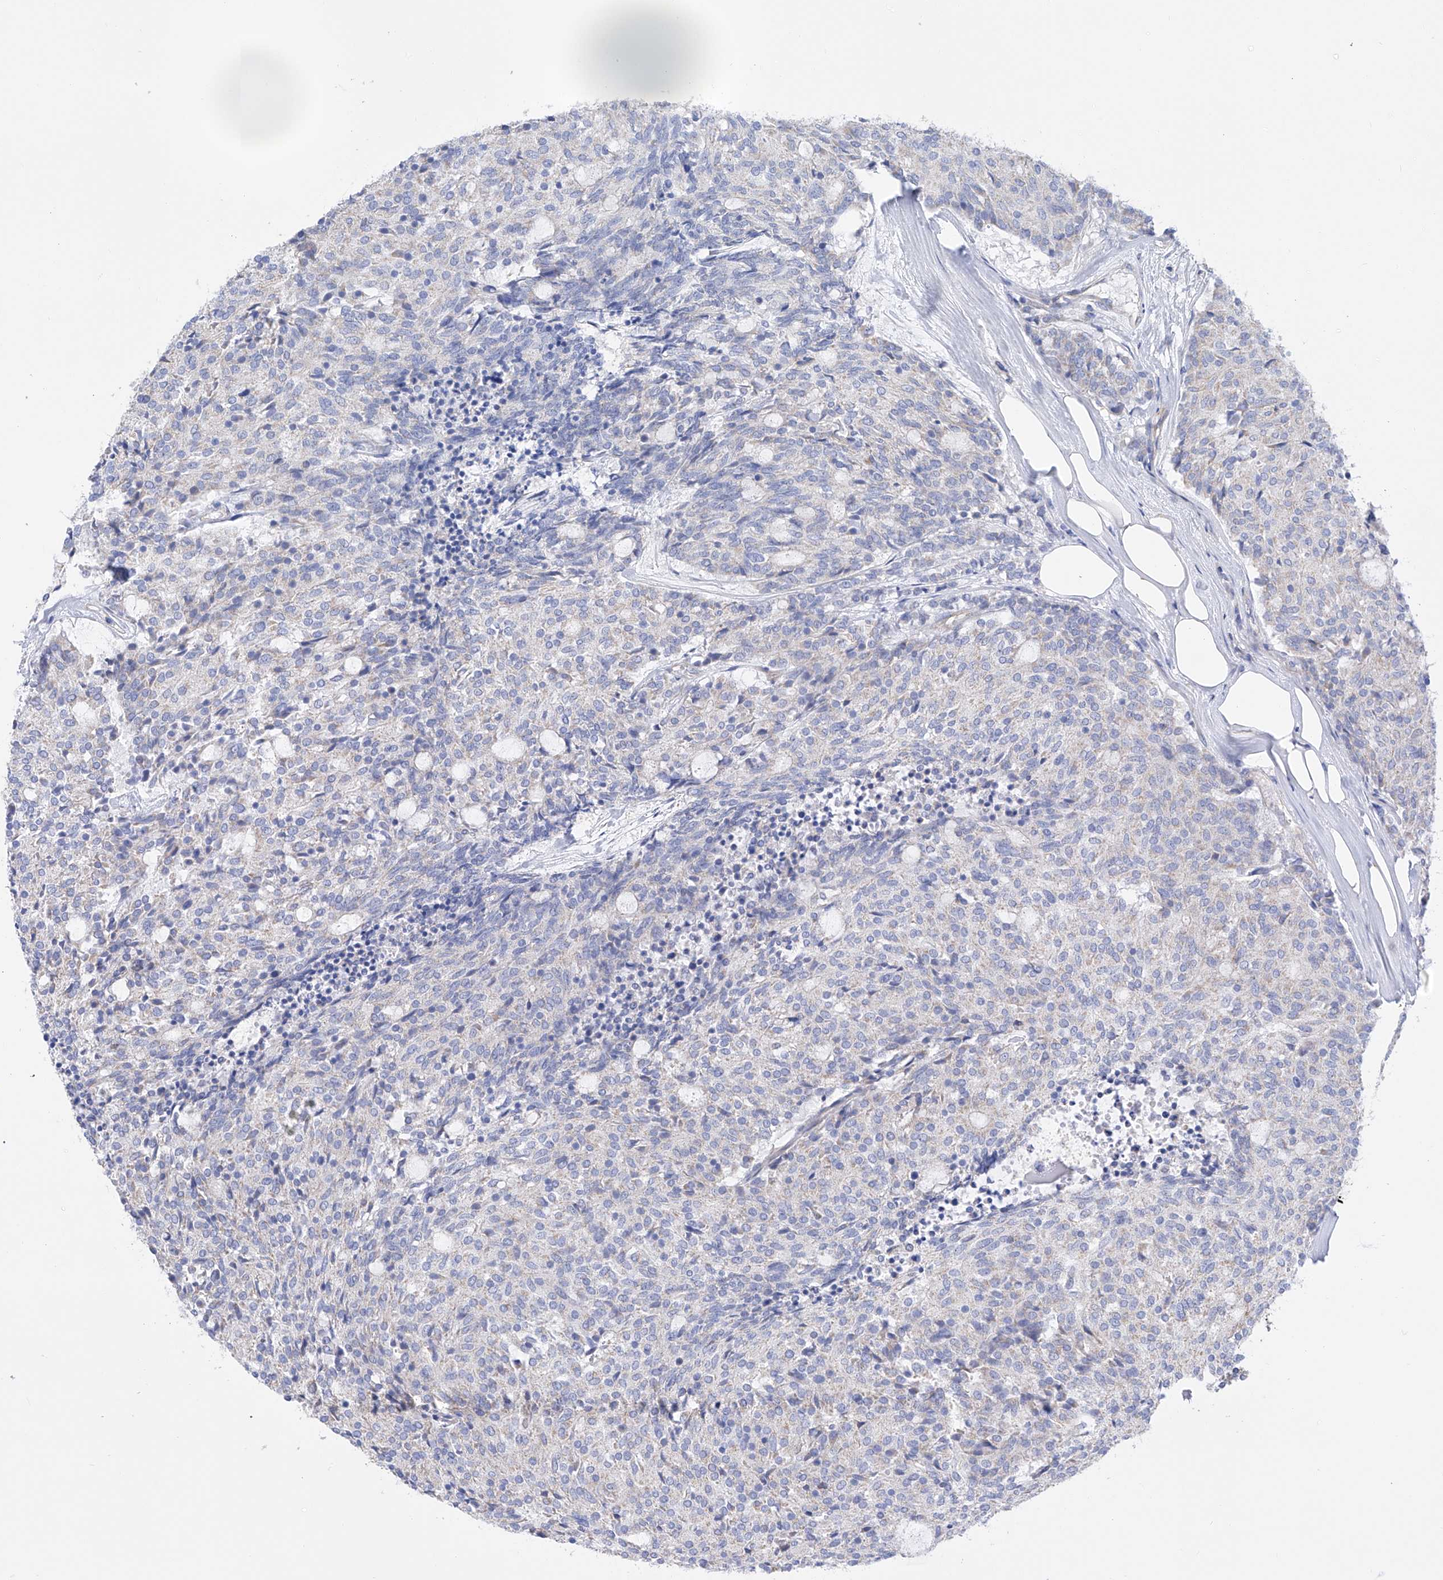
{"staining": {"intensity": "negative", "quantity": "none", "location": "none"}, "tissue": "carcinoid", "cell_type": "Tumor cells", "image_type": "cancer", "snomed": [{"axis": "morphology", "description": "Carcinoid, malignant, NOS"}, {"axis": "topography", "description": "Pancreas"}], "caption": "Malignant carcinoid was stained to show a protein in brown. There is no significant staining in tumor cells.", "gene": "FLG", "patient": {"sex": "female", "age": 54}}